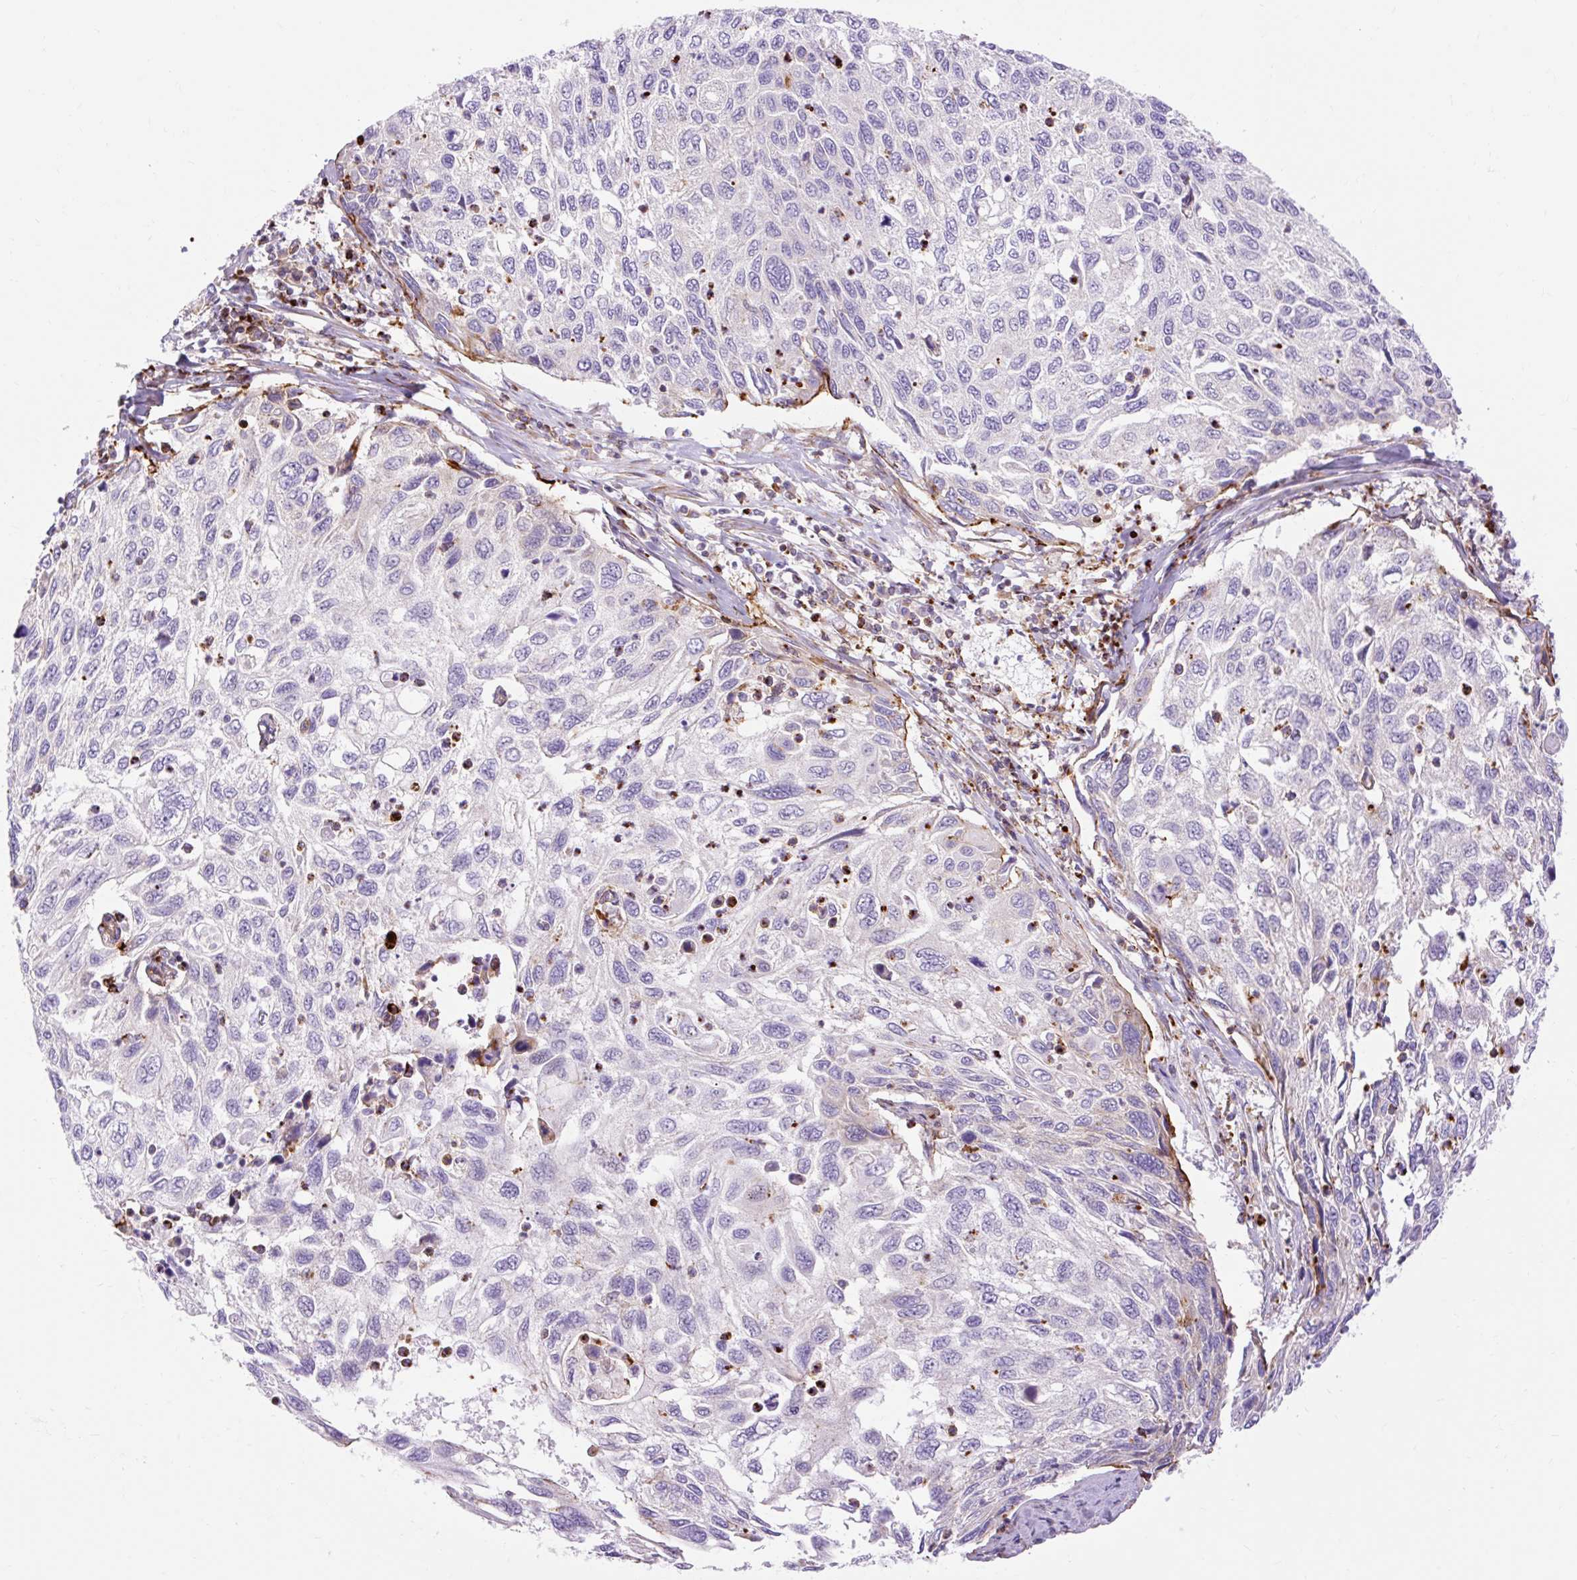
{"staining": {"intensity": "negative", "quantity": "none", "location": "none"}, "tissue": "cervical cancer", "cell_type": "Tumor cells", "image_type": "cancer", "snomed": [{"axis": "morphology", "description": "Squamous cell carcinoma, NOS"}, {"axis": "topography", "description": "Cervix"}], "caption": "A high-resolution micrograph shows immunohistochemistry (IHC) staining of cervical cancer, which demonstrates no significant staining in tumor cells.", "gene": "CORO7-PAM16", "patient": {"sex": "female", "age": 70}}